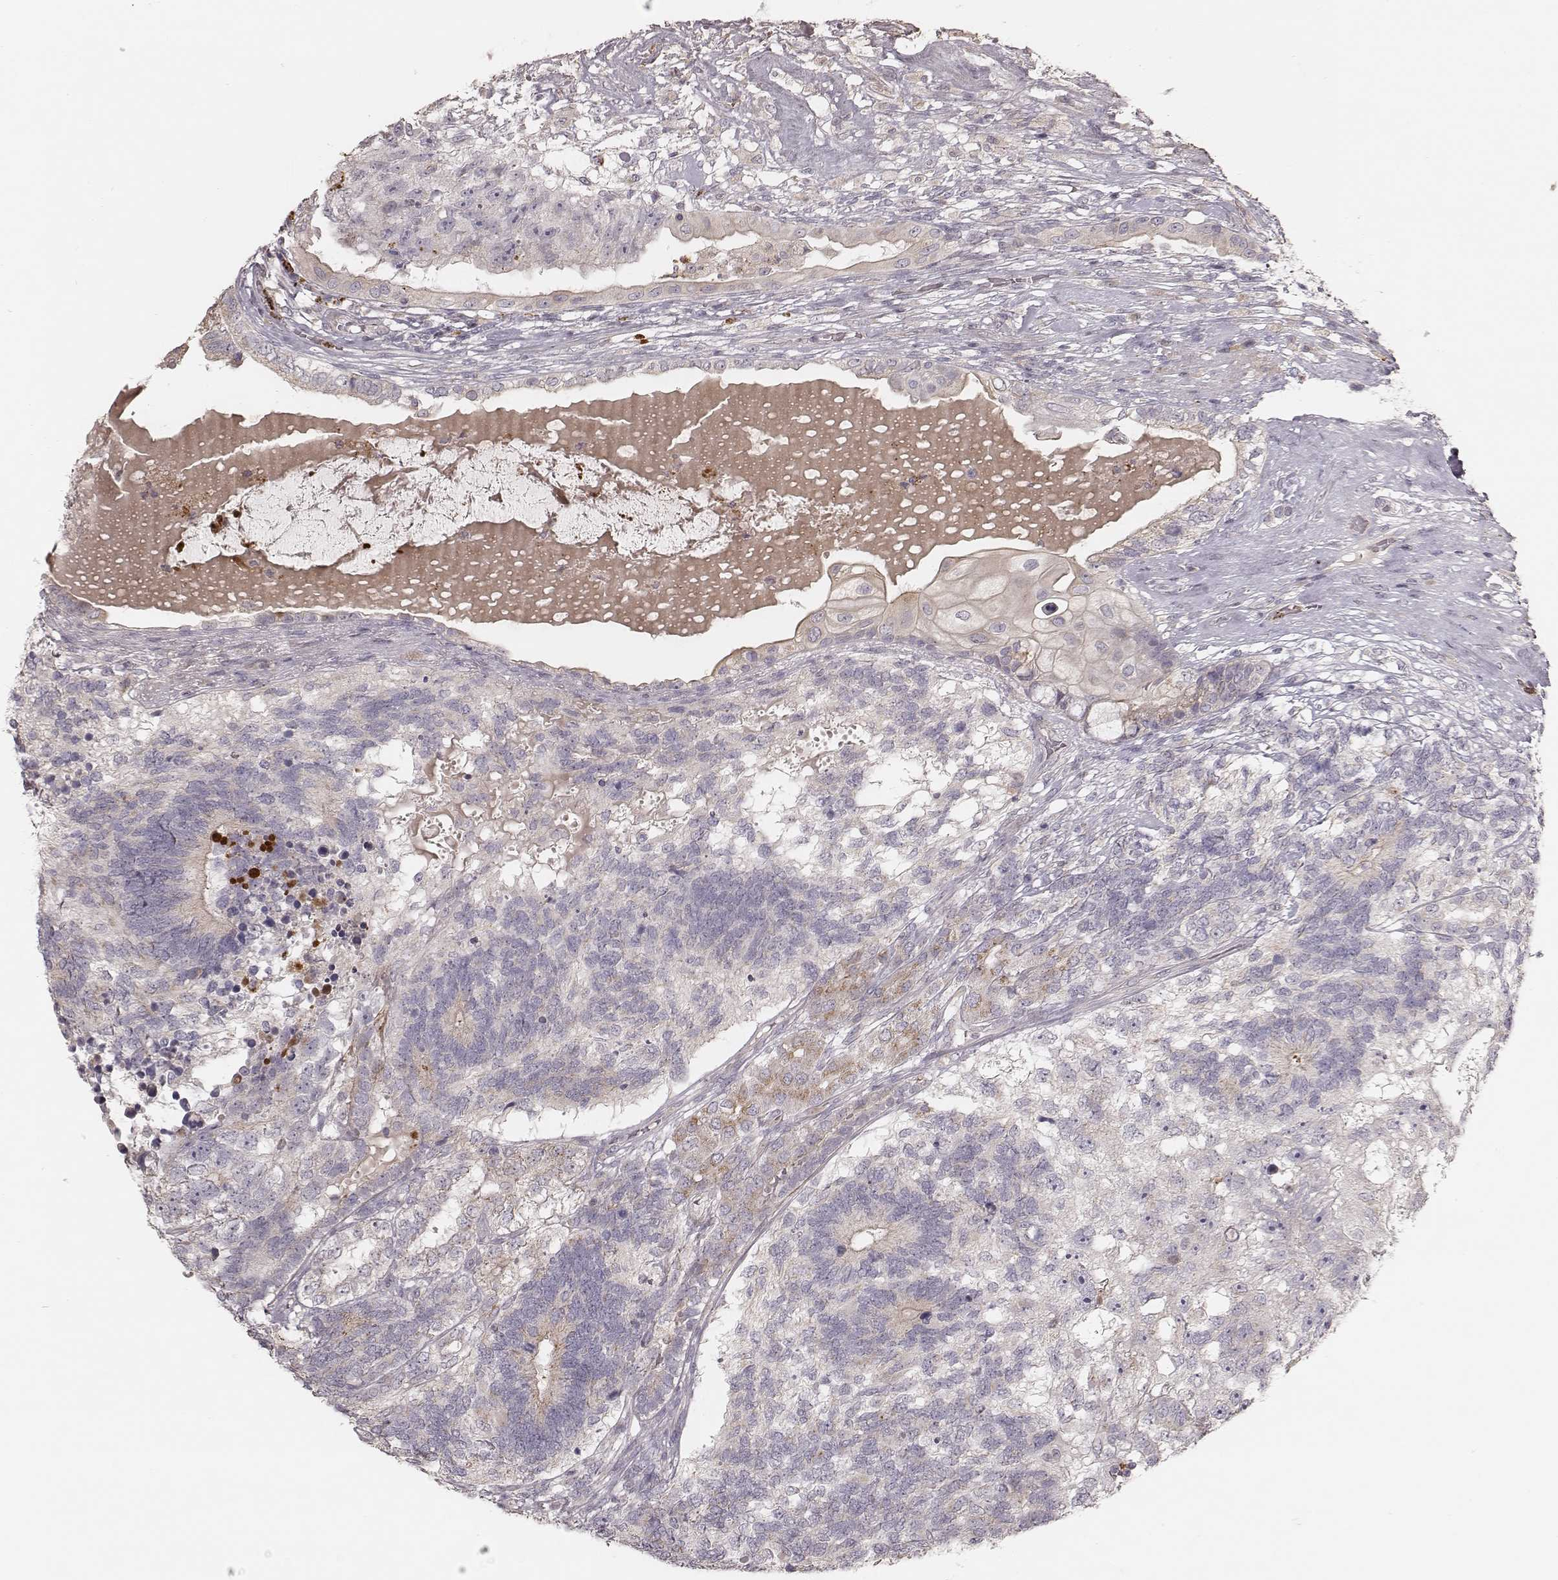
{"staining": {"intensity": "weak", "quantity": "<25%", "location": "cytoplasmic/membranous"}, "tissue": "testis cancer", "cell_type": "Tumor cells", "image_type": "cancer", "snomed": [{"axis": "morphology", "description": "Seminoma, NOS"}, {"axis": "morphology", "description": "Carcinoma, Embryonal, NOS"}, {"axis": "topography", "description": "Testis"}], "caption": "Immunohistochemical staining of testis cancer reveals no significant positivity in tumor cells.", "gene": "ABCA7", "patient": {"sex": "male", "age": 41}}